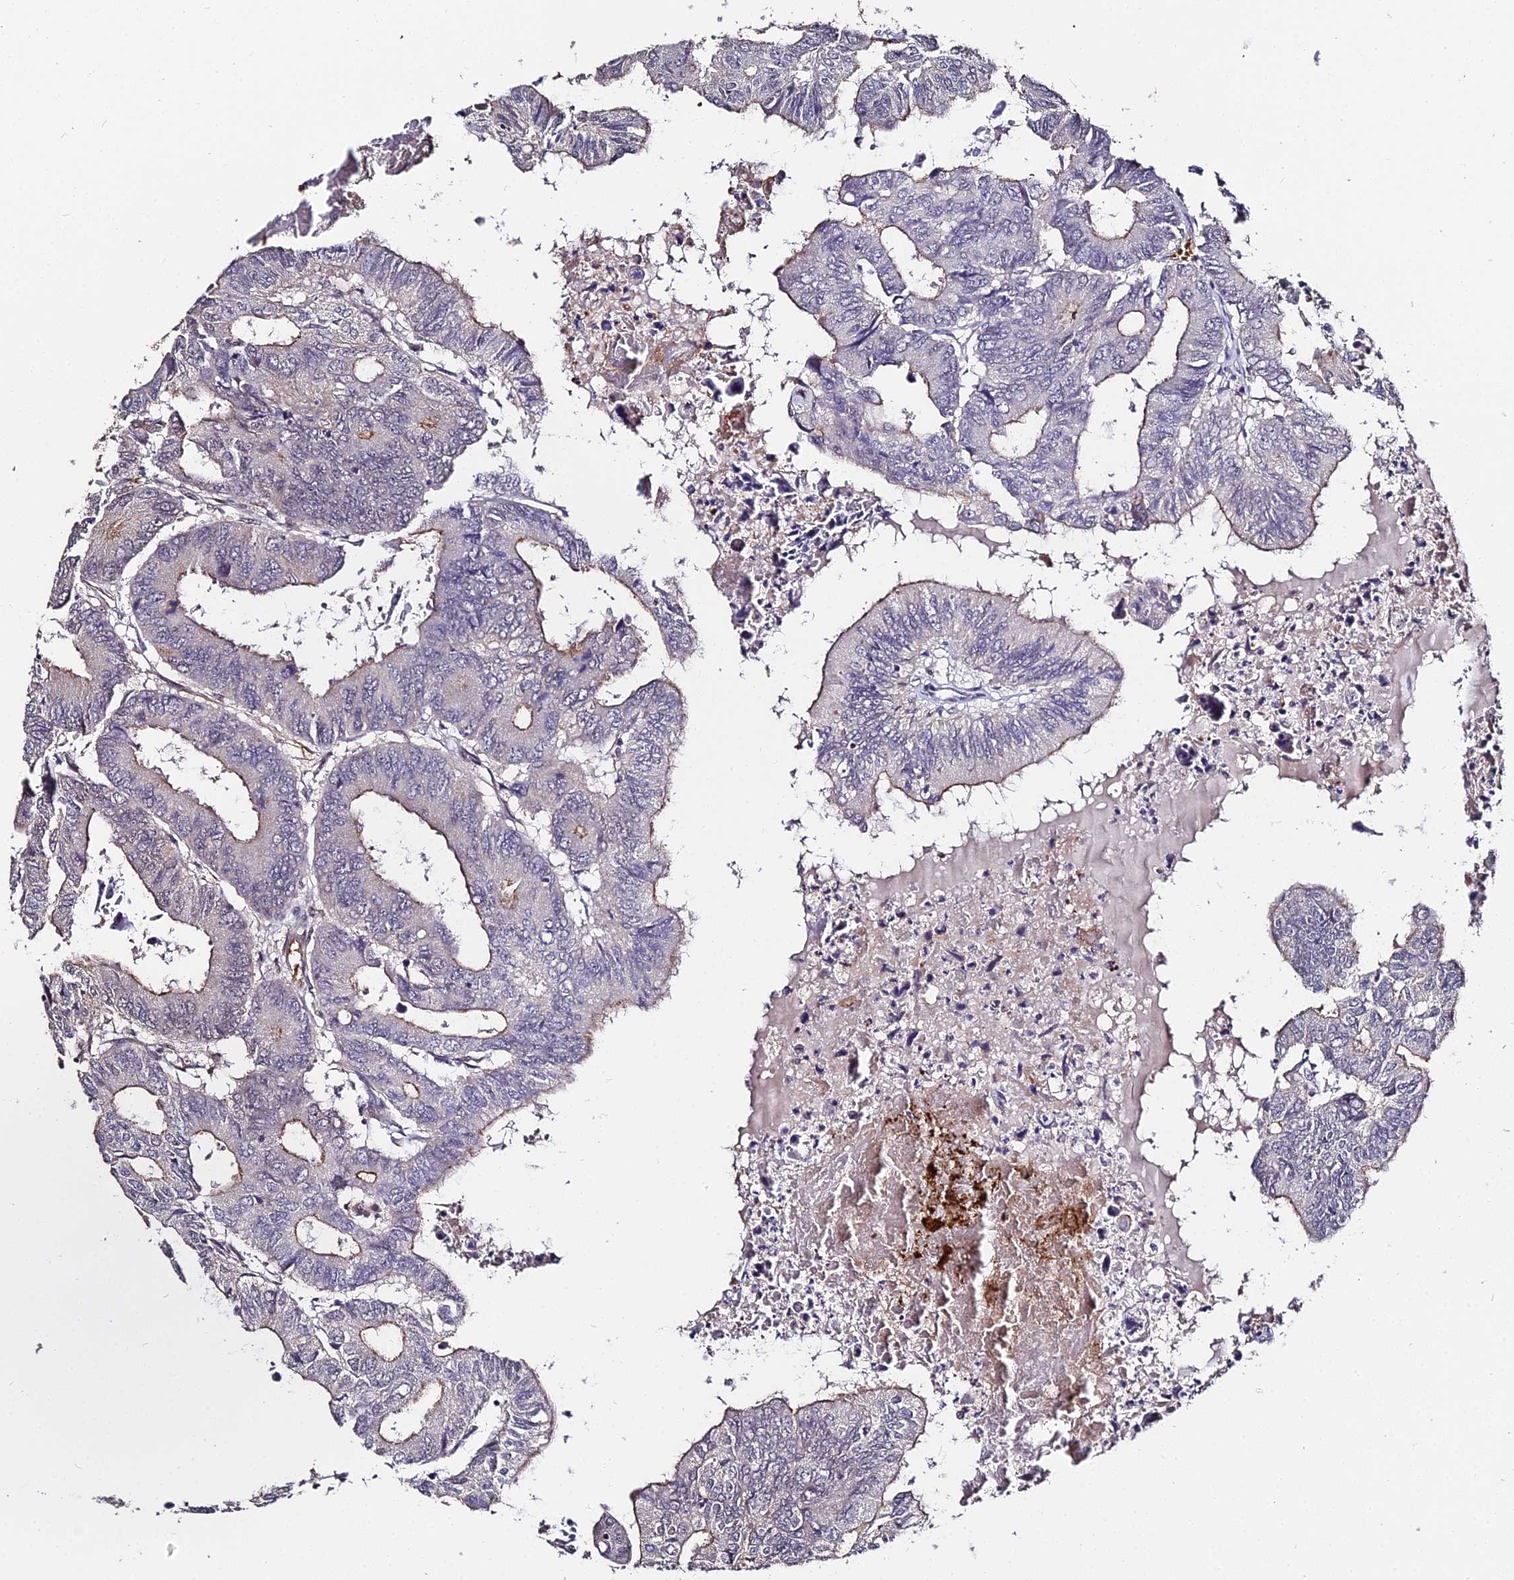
{"staining": {"intensity": "moderate", "quantity": "<25%", "location": "cytoplasmic/membranous"}, "tissue": "colorectal cancer", "cell_type": "Tumor cells", "image_type": "cancer", "snomed": [{"axis": "morphology", "description": "Adenocarcinoma, NOS"}, {"axis": "topography", "description": "Colon"}], "caption": "Human colorectal cancer (adenocarcinoma) stained with a brown dye demonstrates moderate cytoplasmic/membranous positive expression in about <25% of tumor cells.", "gene": "ZDBF2", "patient": {"sex": "male", "age": 85}}